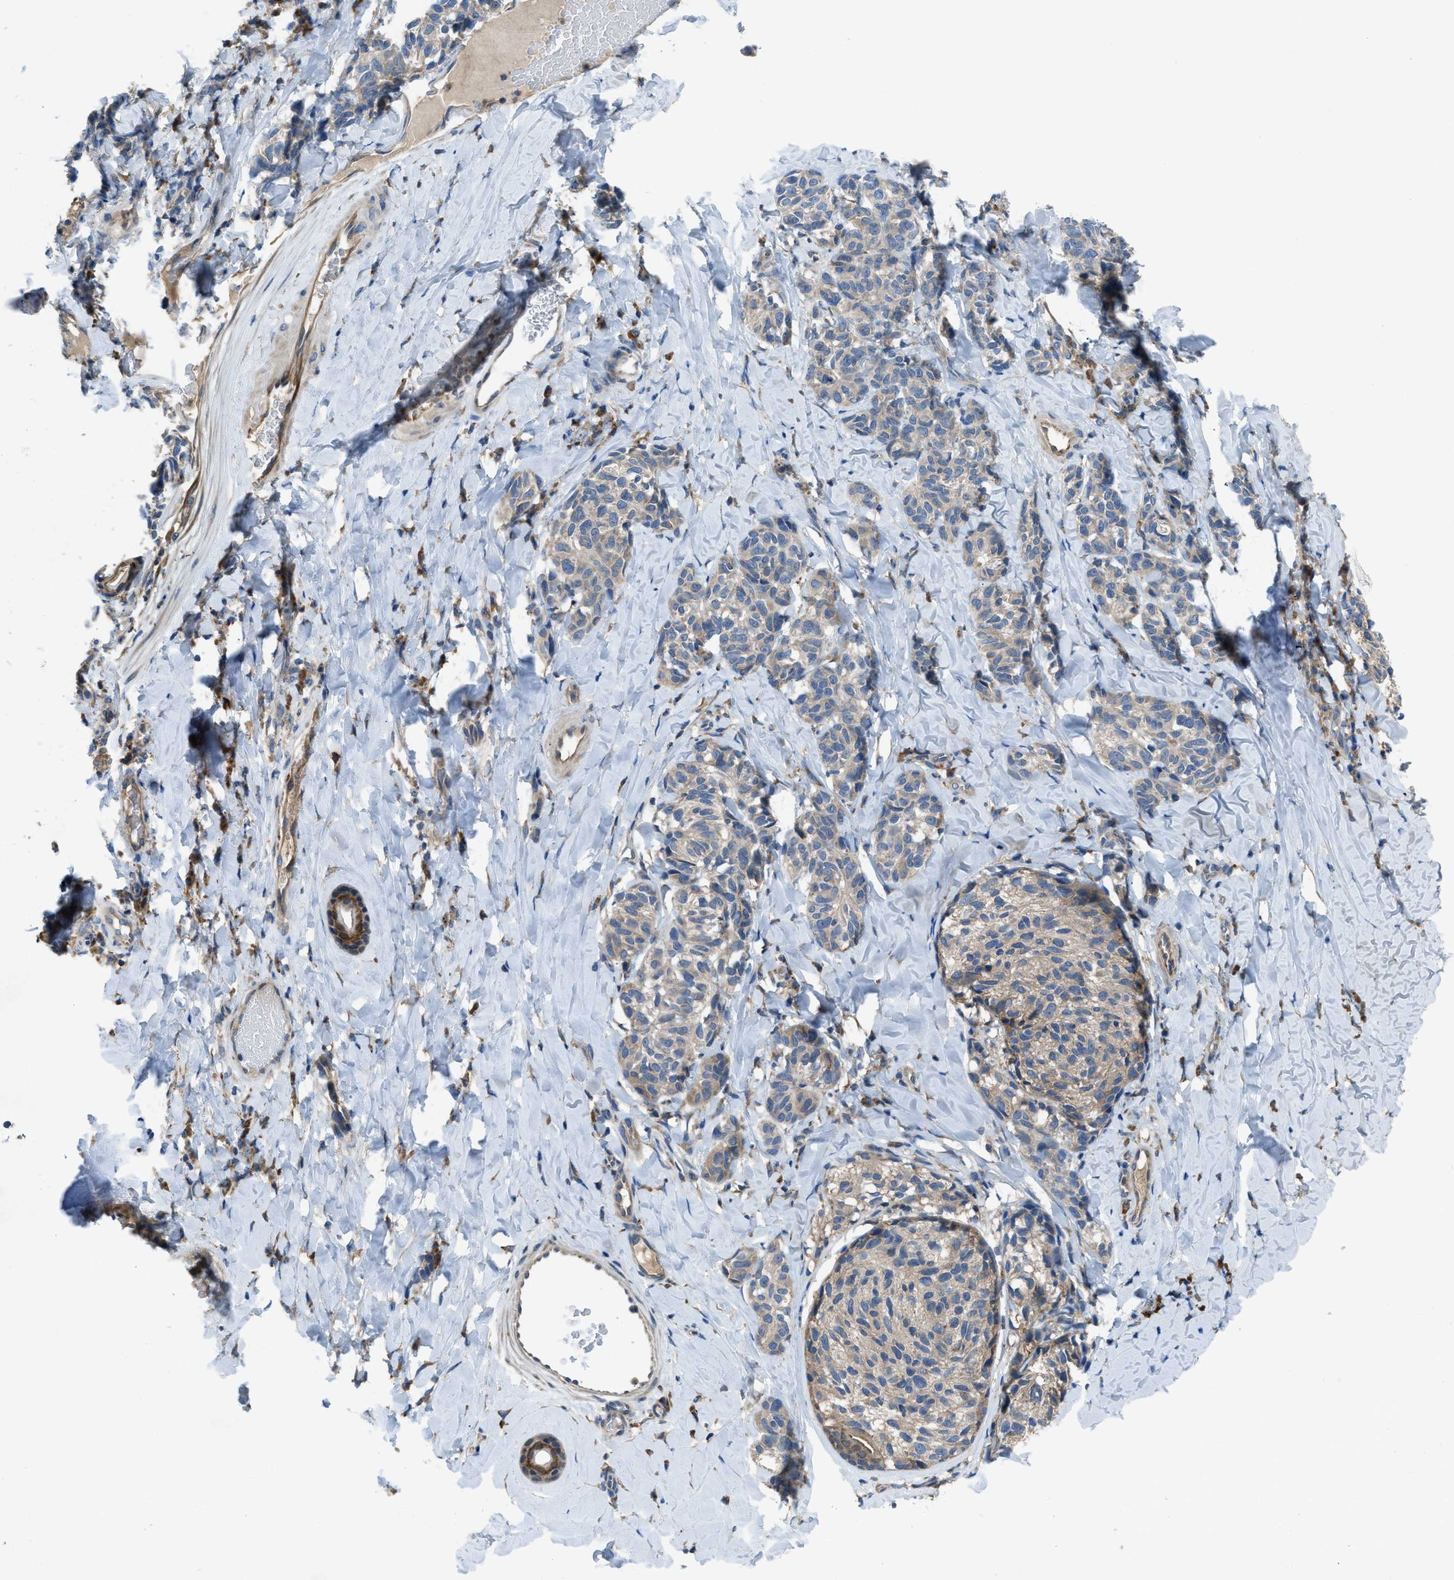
{"staining": {"intensity": "weak", "quantity": ">75%", "location": "cytoplasmic/membranous"}, "tissue": "melanoma", "cell_type": "Tumor cells", "image_type": "cancer", "snomed": [{"axis": "morphology", "description": "Malignant melanoma, NOS"}, {"axis": "topography", "description": "Skin"}], "caption": "Immunohistochemistry (IHC) of melanoma reveals low levels of weak cytoplasmic/membranous positivity in about >75% of tumor cells. Using DAB (brown) and hematoxylin (blue) stains, captured at high magnification using brightfield microscopy.", "gene": "MAP3K20", "patient": {"sex": "female", "age": 73}}